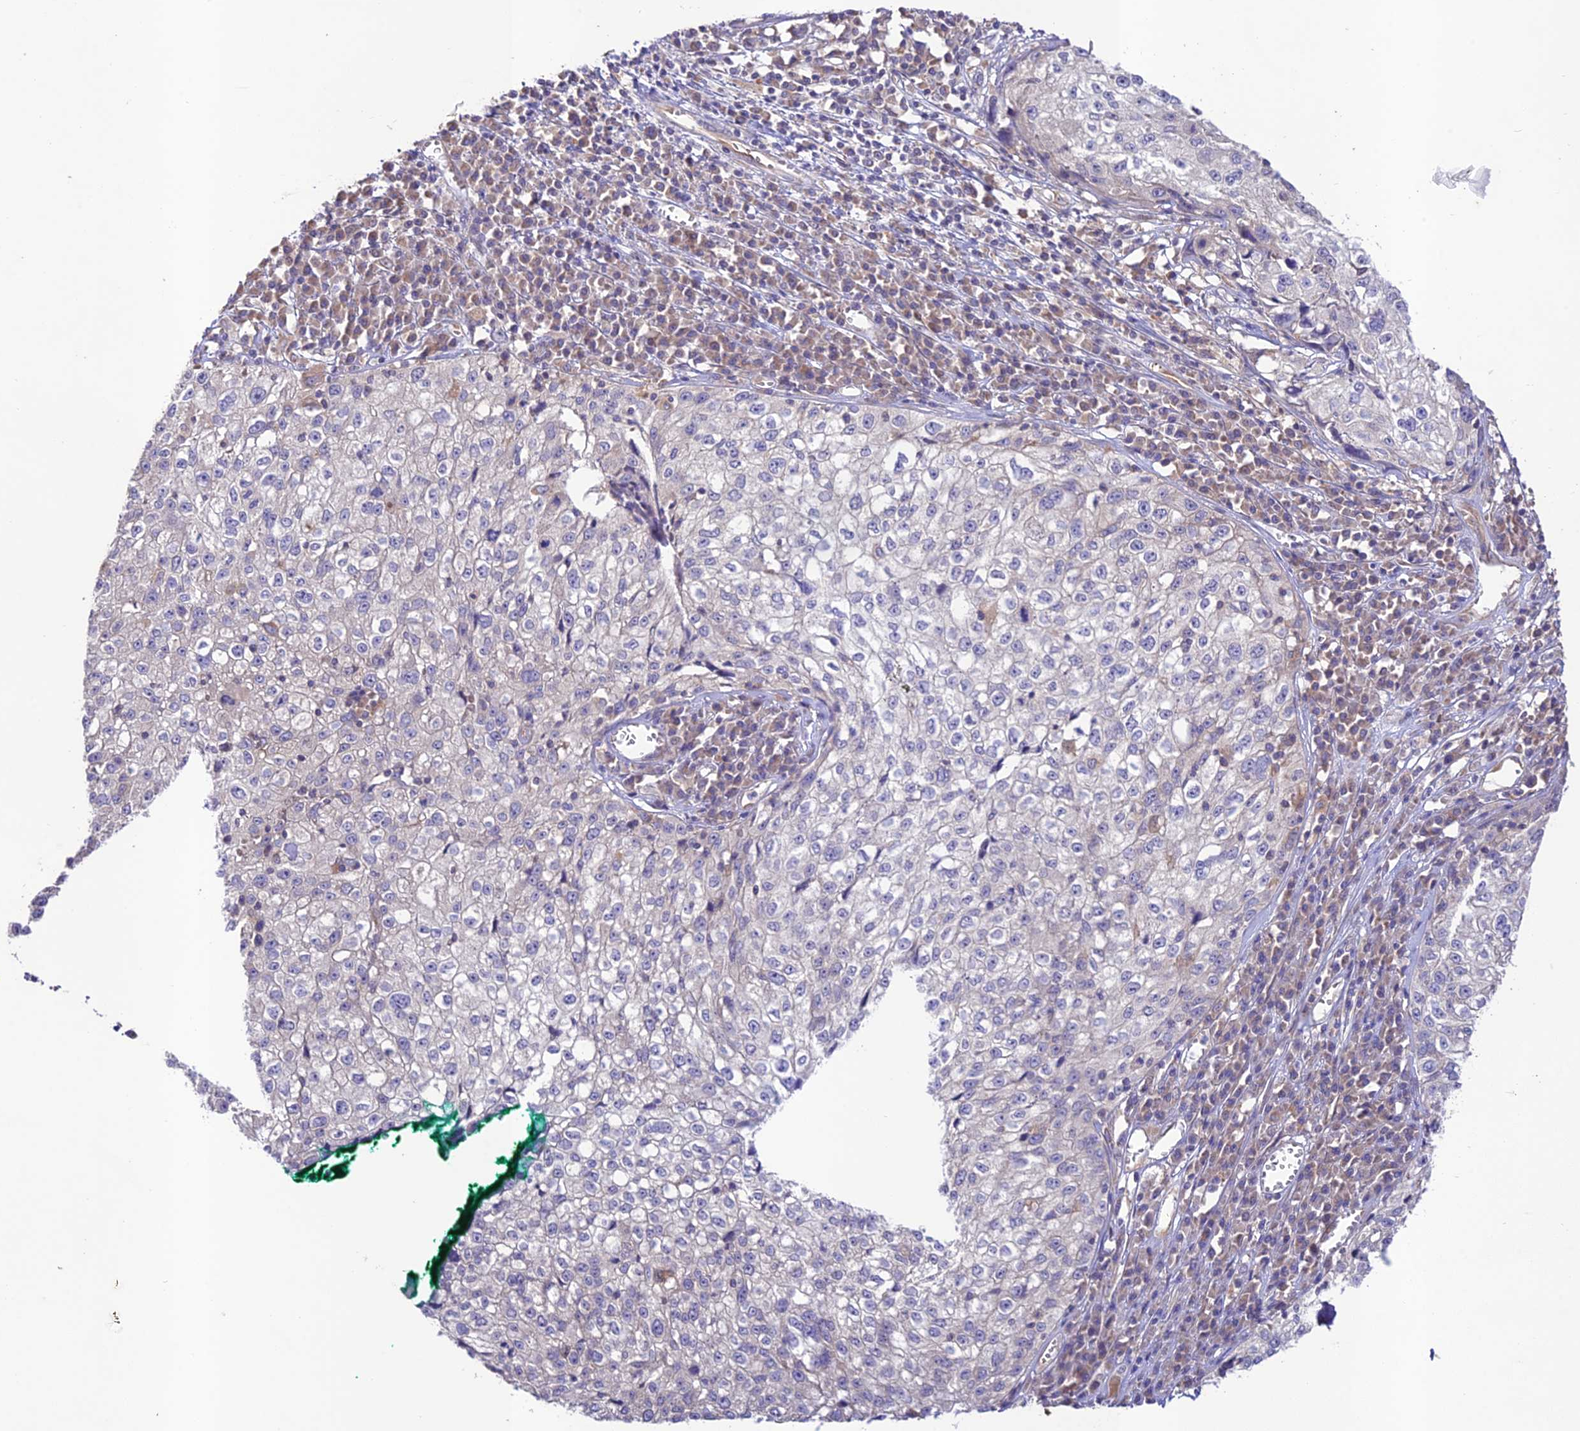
{"staining": {"intensity": "negative", "quantity": "none", "location": "none"}, "tissue": "cervical cancer", "cell_type": "Tumor cells", "image_type": "cancer", "snomed": [{"axis": "morphology", "description": "Squamous cell carcinoma, NOS"}, {"axis": "topography", "description": "Cervix"}], "caption": "DAB immunohistochemical staining of cervical cancer displays no significant positivity in tumor cells.", "gene": "TMEM259", "patient": {"sex": "female", "age": 57}}